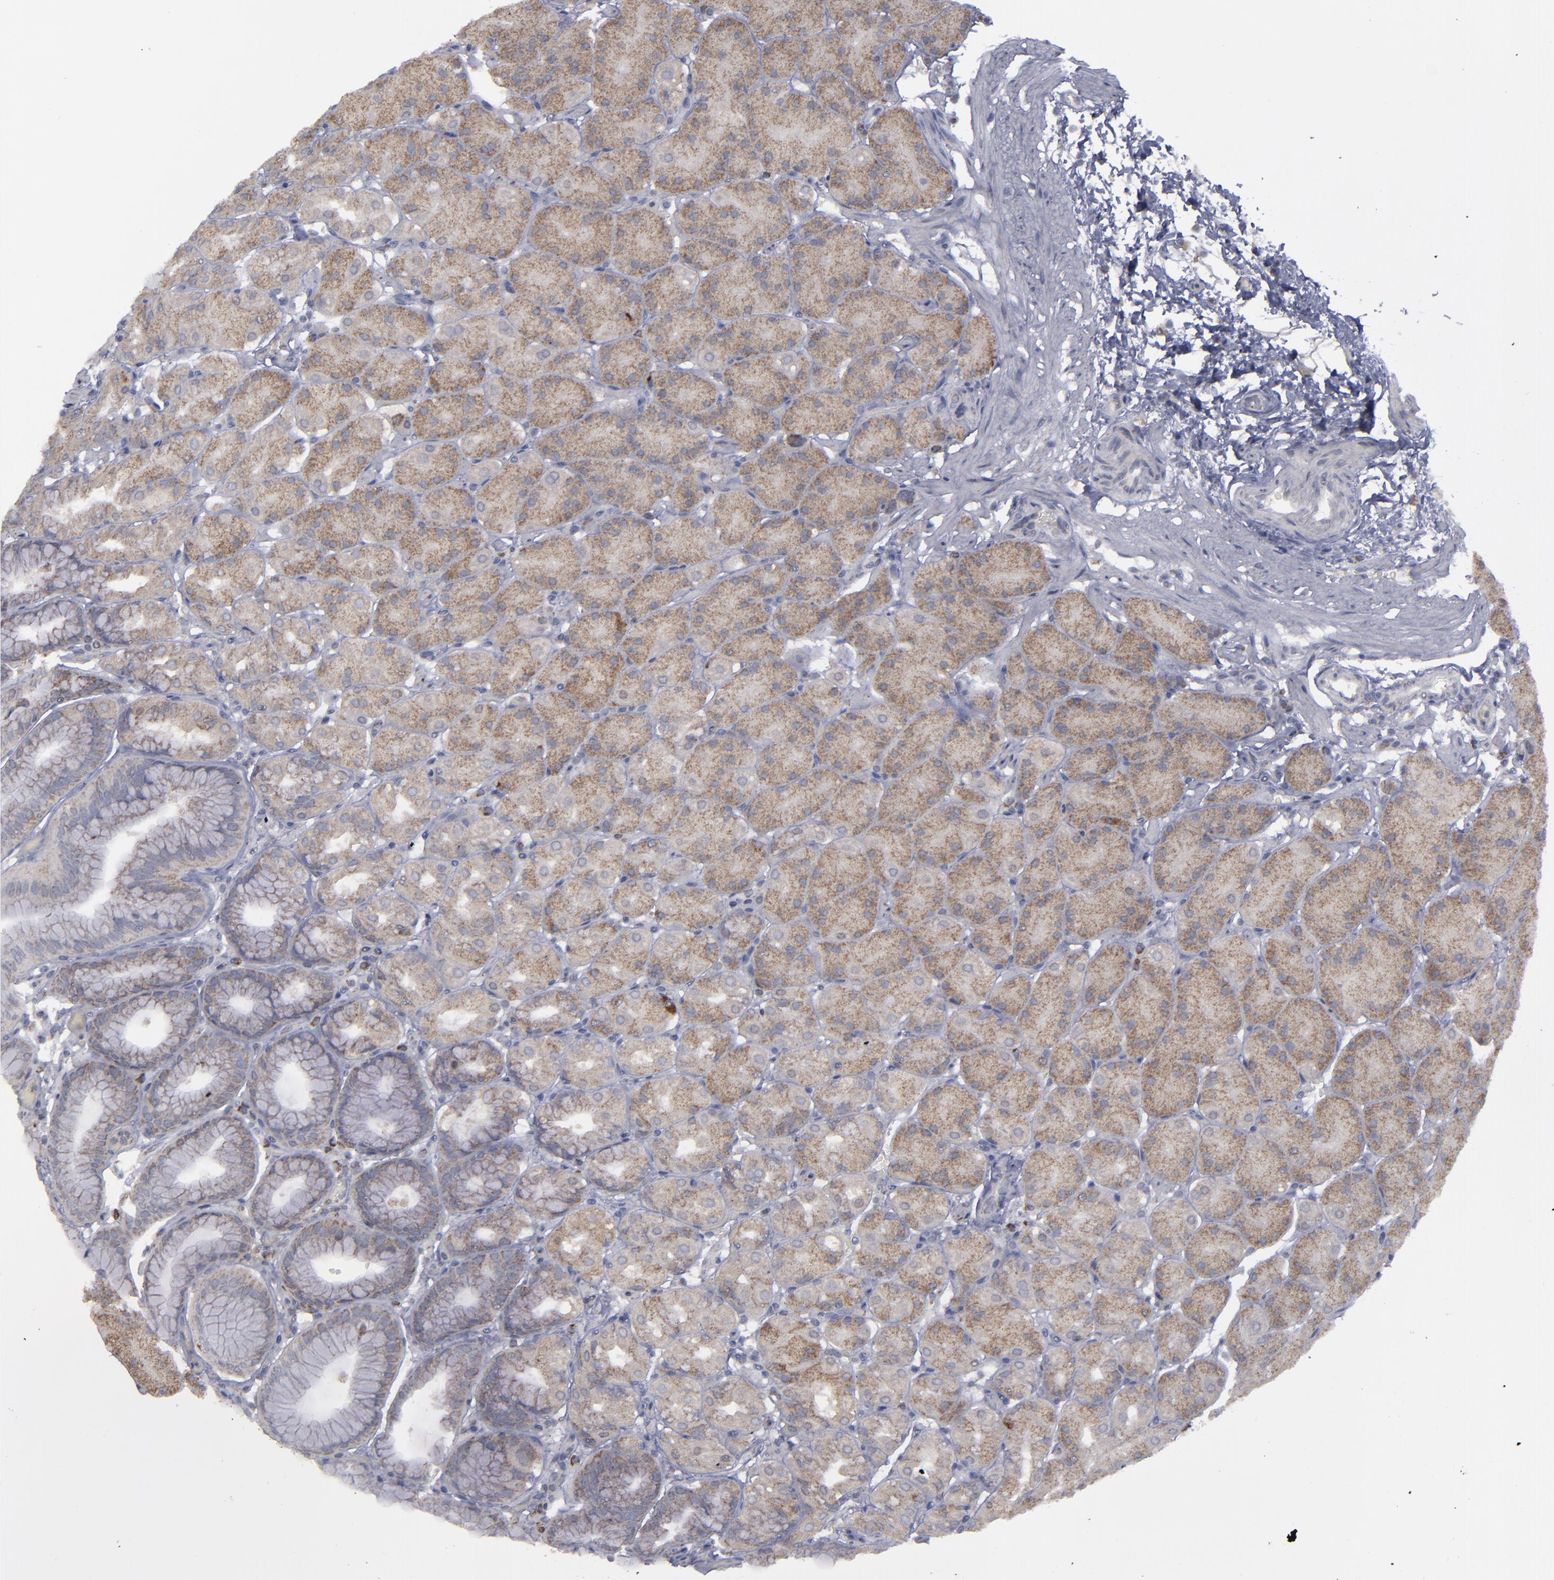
{"staining": {"intensity": "moderate", "quantity": ">75%", "location": "cytoplasmic/membranous"}, "tissue": "stomach", "cell_type": "Glandular cells", "image_type": "normal", "snomed": [{"axis": "morphology", "description": "Normal tissue, NOS"}, {"axis": "topography", "description": "Stomach, upper"}, {"axis": "topography", "description": "Stomach"}], "caption": "This is a histology image of immunohistochemistry staining of normal stomach, which shows moderate positivity in the cytoplasmic/membranous of glandular cells.", "gene": "MYOM2", "patient": {"sex": "male", "age": 76}}